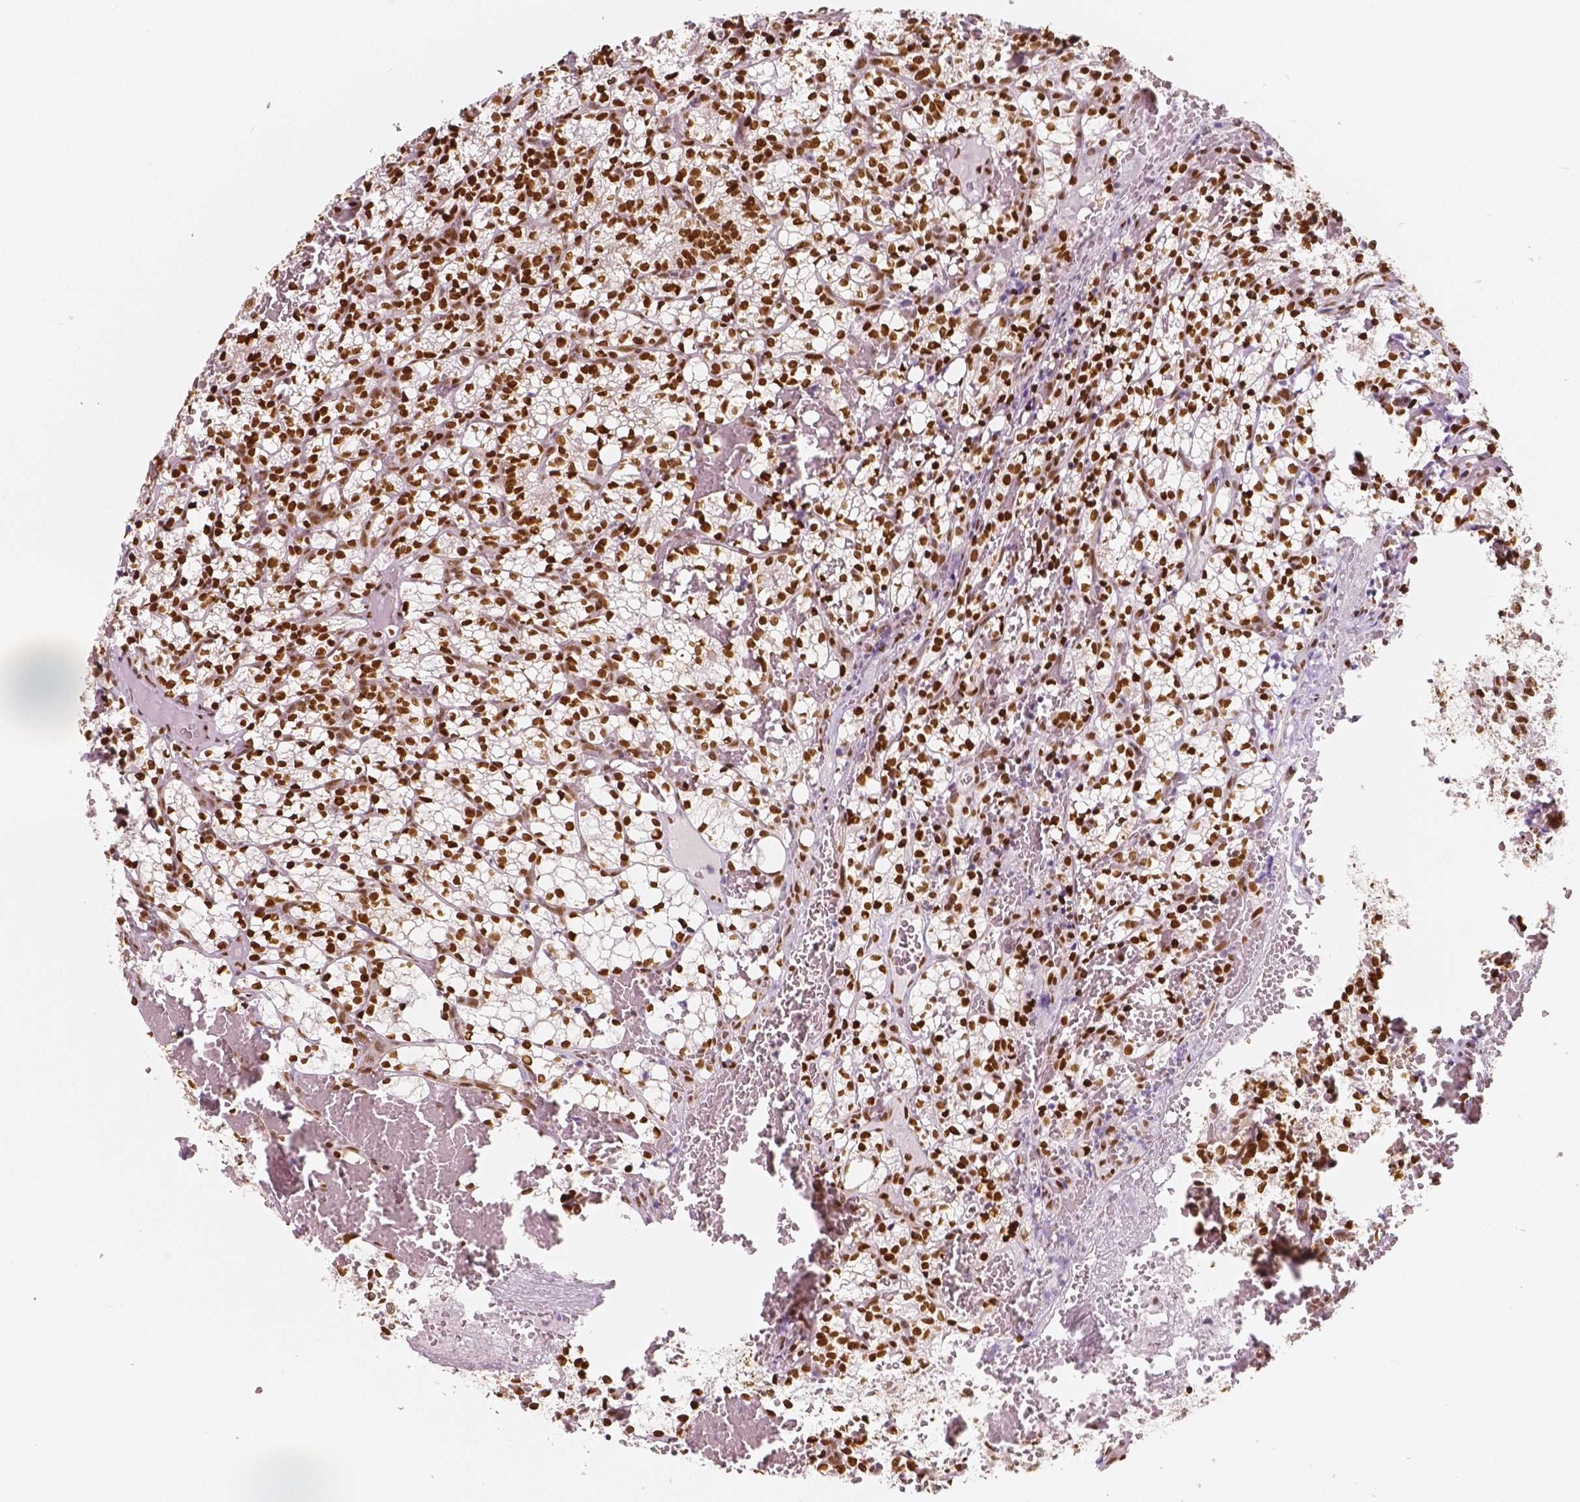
{"staining": {"intensity": "moderate", "quantity": ">75%", "location": "nuclear"}, "tissue": "renal cancer", "cell_type": "Tumor cells", "image_type": "cancer", "snomed": [{"axis": "morphology", "description": "Adenocarcinoma, NOS"}, {"axis": "topography", "description": "Kidney"}], "caption": "Renal cancer (adenocarcinoma) stained for a protein displays moderate nuclear positivity in tumor cells.", "gene": "NUCKS1", "patient": {"sex": "female", "age": 69}}